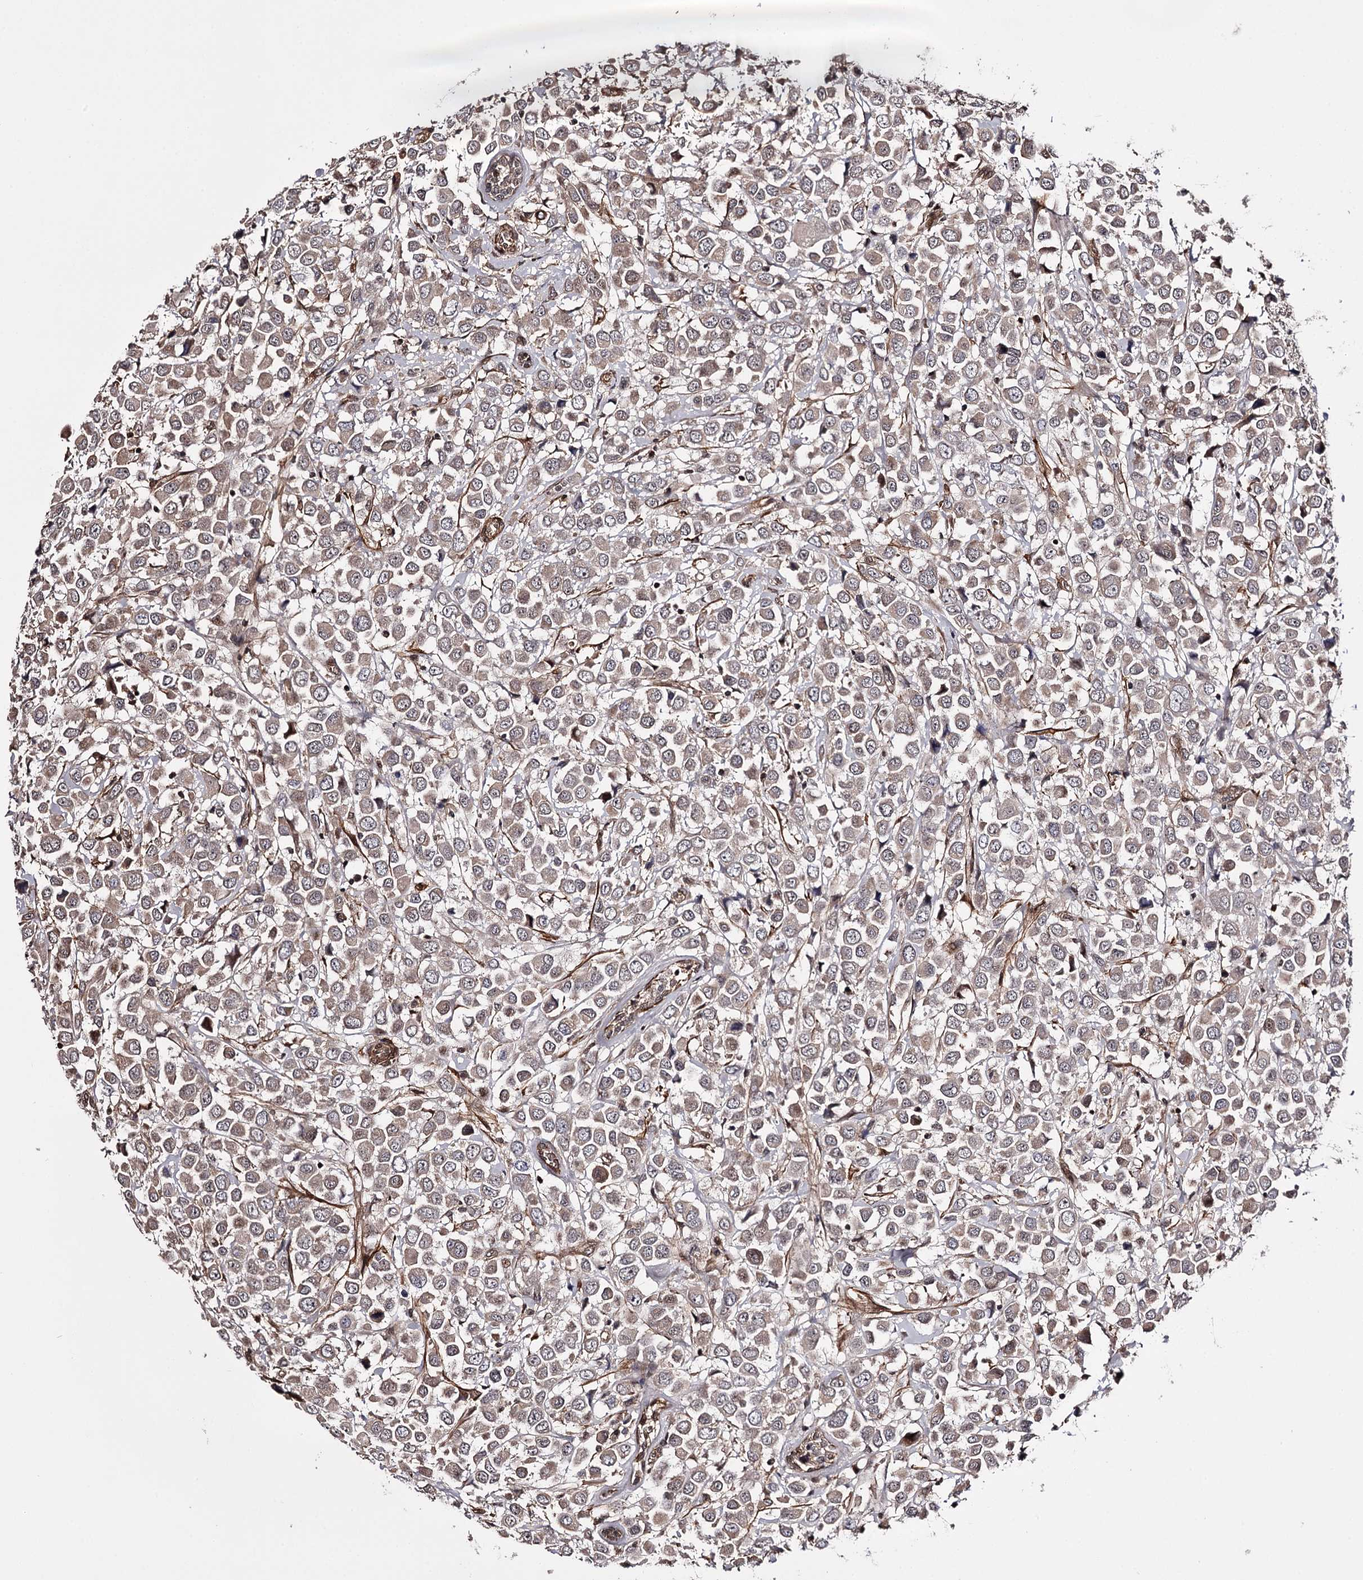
{"staining": {"intensity": "weak", "quantity": ">75%", "location": "cytoplasmic/membranous"}, "tissue": "breast cancer", "cell_type": "Tumor cells", "image_type": "cancer", "snomed": [{"axis": "morphology", "description": "Duct carcinoma"}, {"axis": "topography", "description": "Breast"}], "caption": "Immunohistochemistry (DAB (3,3'-diaminobenzidine)) staining of invasive ductal carcinoma (breast) shows weak cytoplasmic/membranous protein expression in about >75% of tumor cells.", "gene": "TTC33", "patient": {"sex": "female", "age": 61}}